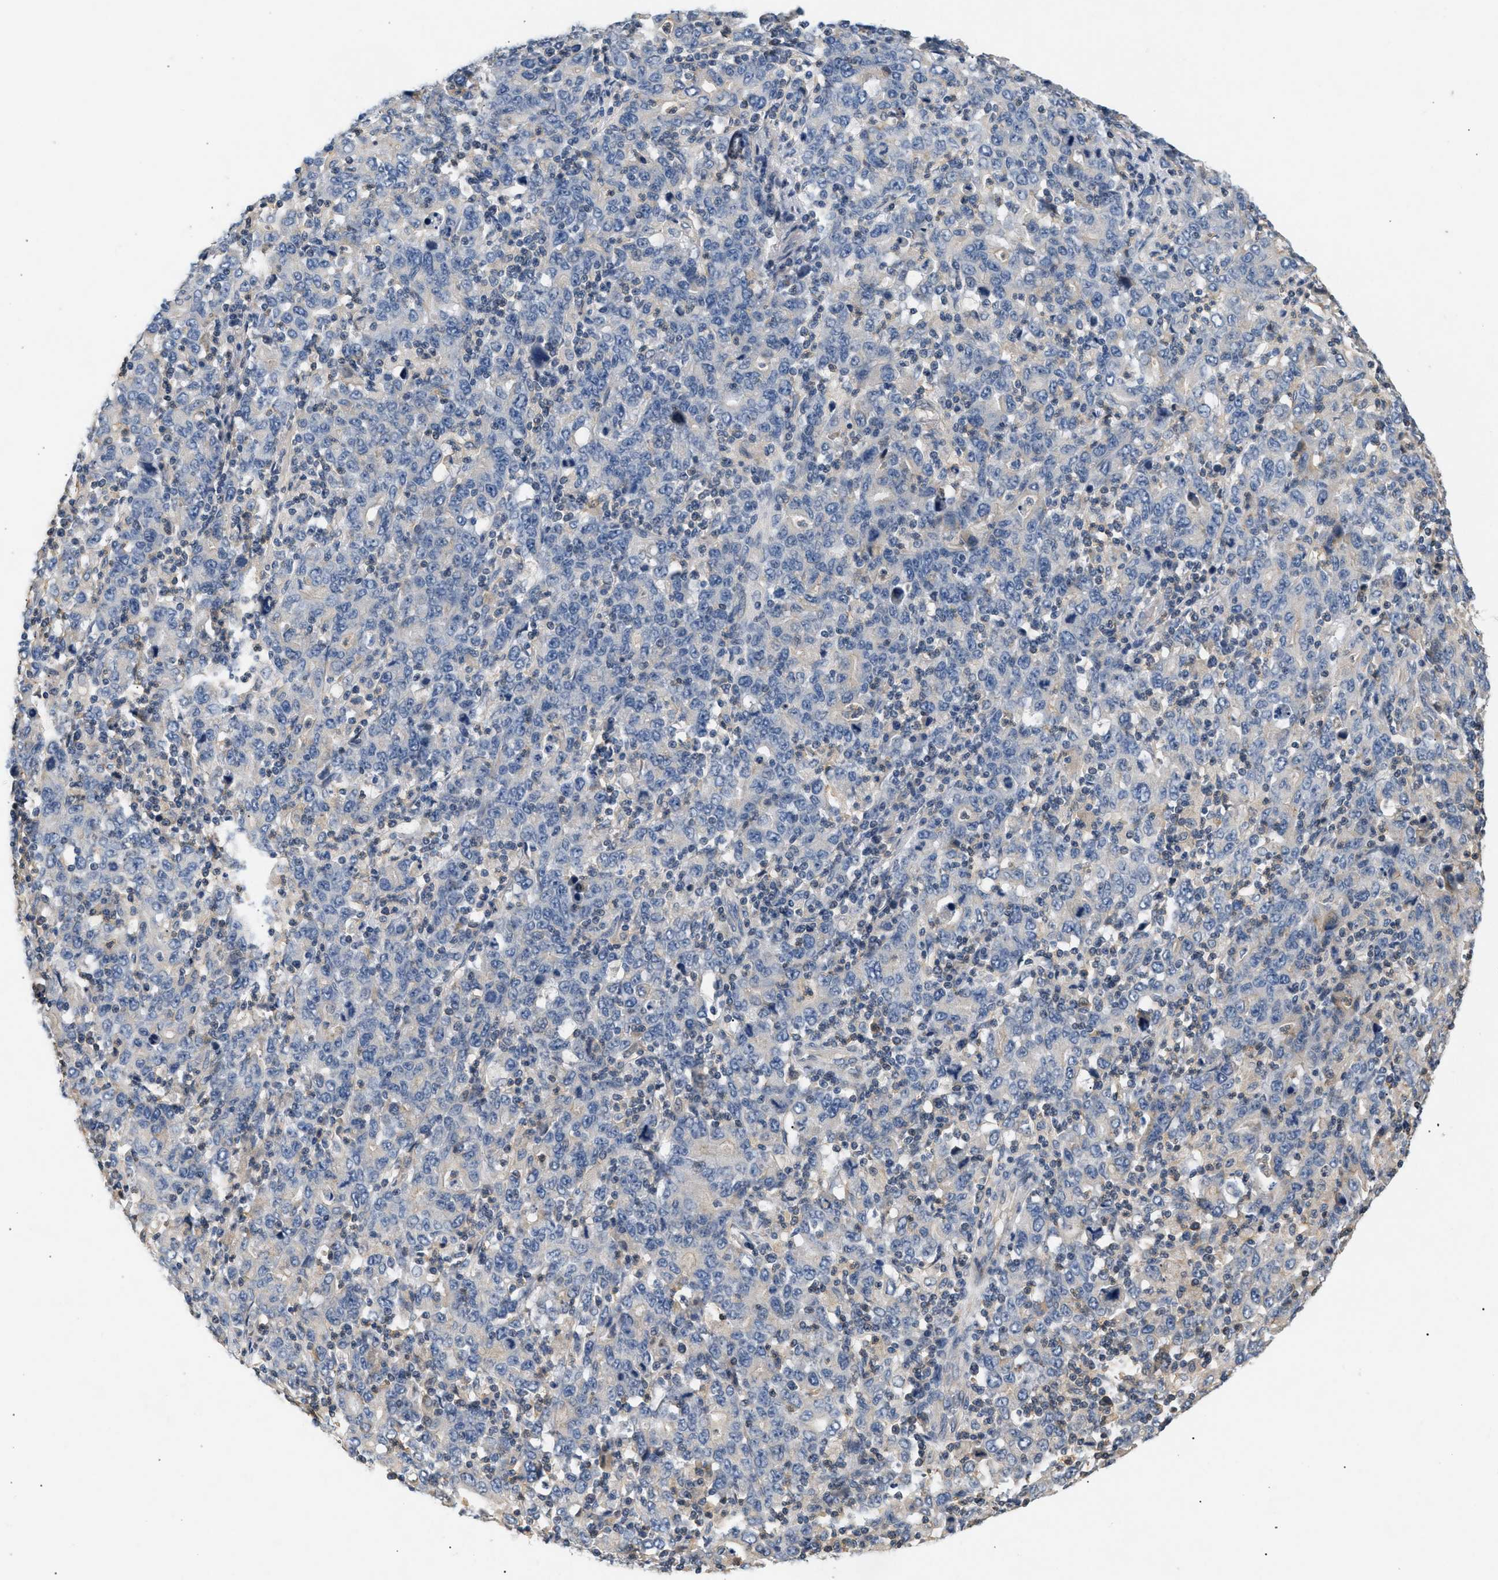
{"staining": {"intensity": "negative", "quantity": "none", "location": "none"}, "tissue": "stomach cancer", "cell_type": "Tumor cells", "image_type": "cancer", "snomed": [{"axis": "morphology", "description": "Adenocarcinoma, NOS"}, {"axis": "topography", "description": "Stomach, upper"}], "caption": "A high-resolution histopathology image shows immunohistochemistry staining of adenocarcinoma (stomach), which displays no significant staining in tumor cells.", "gene": "FARS2", "patient": {"sex": "male", "age": 69}}